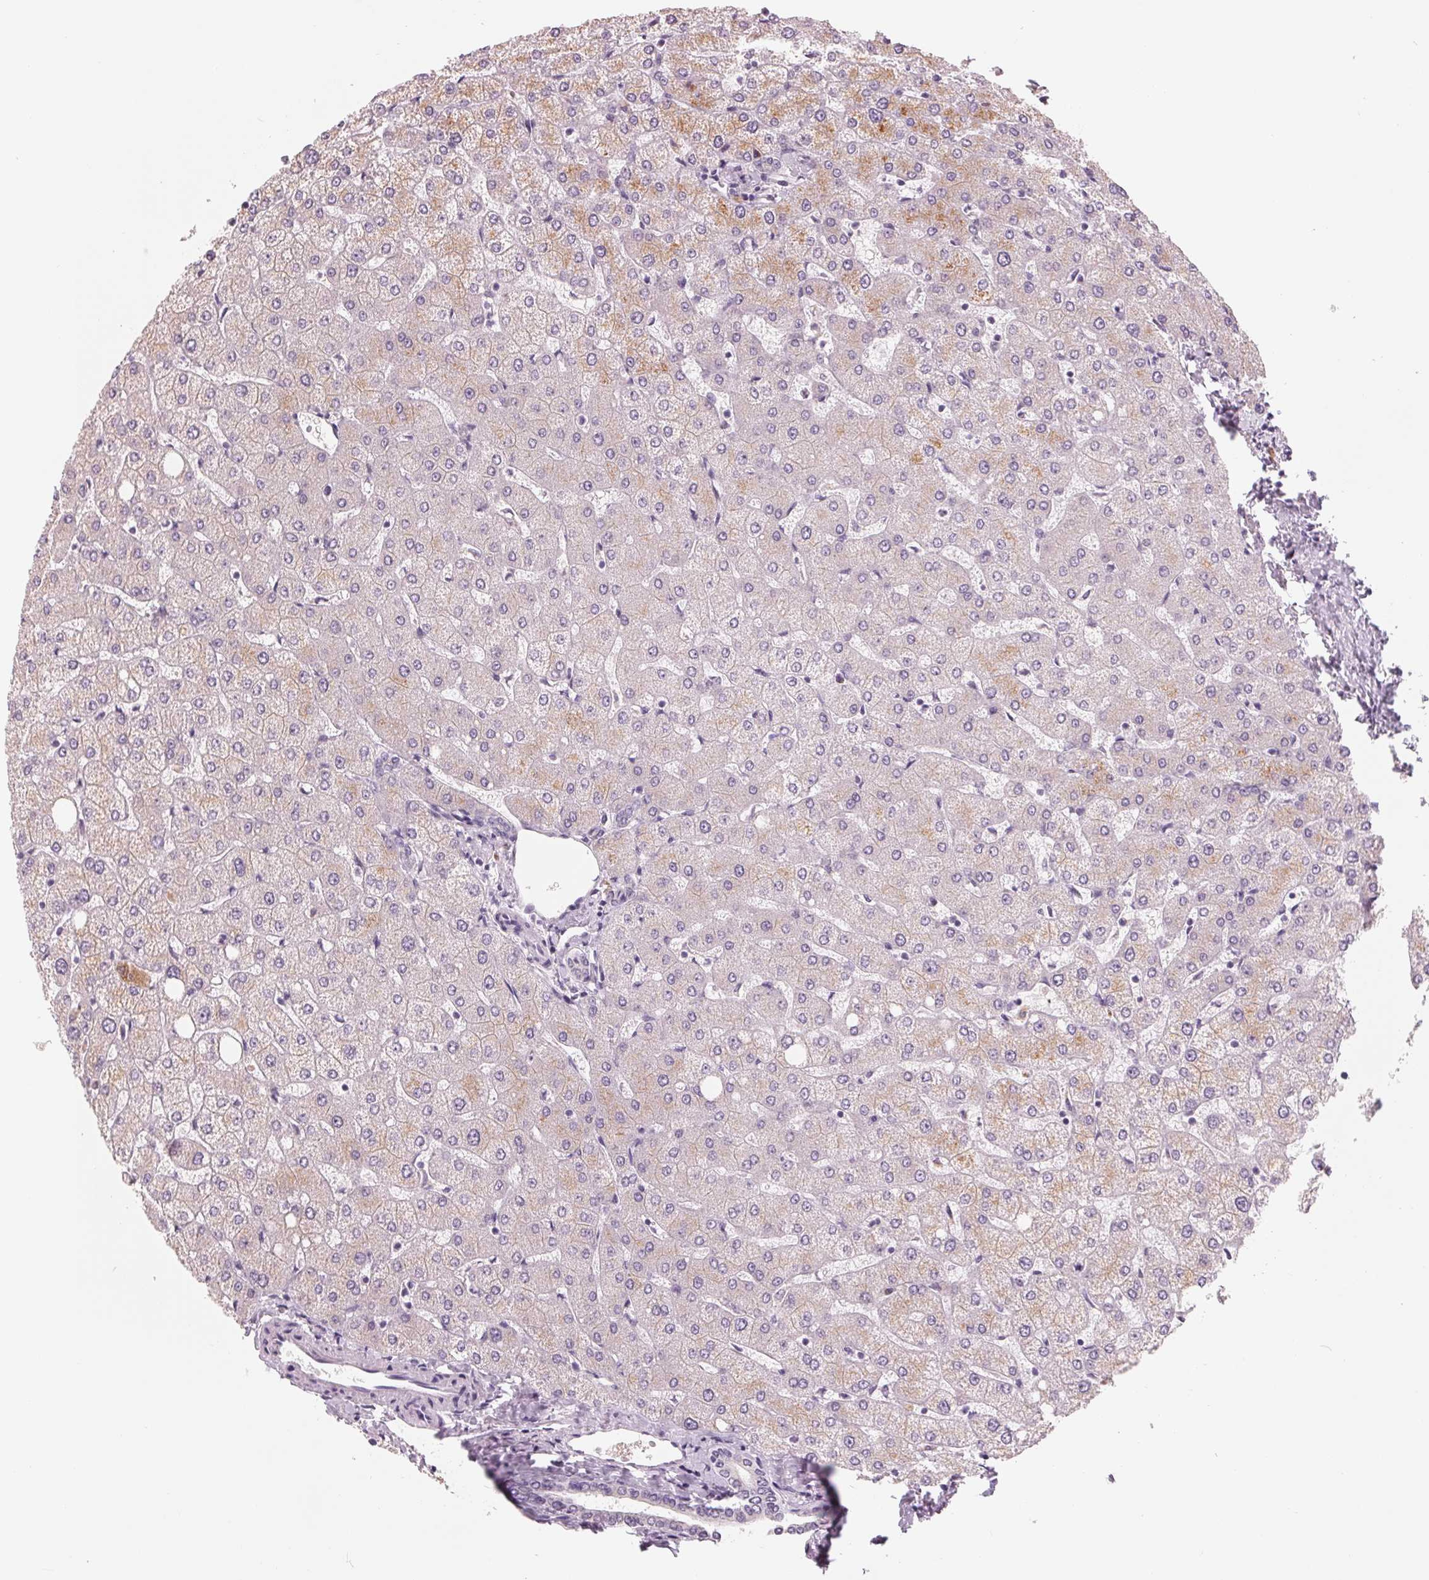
{"staining": {"intensity": "weak", "quantity": "<25%", "location": "cytoplasmic/membranous"}, "tissue": "liver", "cell_type": "Cholangiocytes", "image_type": "normal", "snomed": [{"axis": "morphology", "description": "Normal tissue, NOS"}, {"axis": "topography", "description": "Liver"}], "caption": "Histopathology image shows no significant protein staining in cholangiocytes of normal liver. Nuclei are stained in blue.", "gene": "IL9R", "patient": {"sex": "female", "age": 54}}